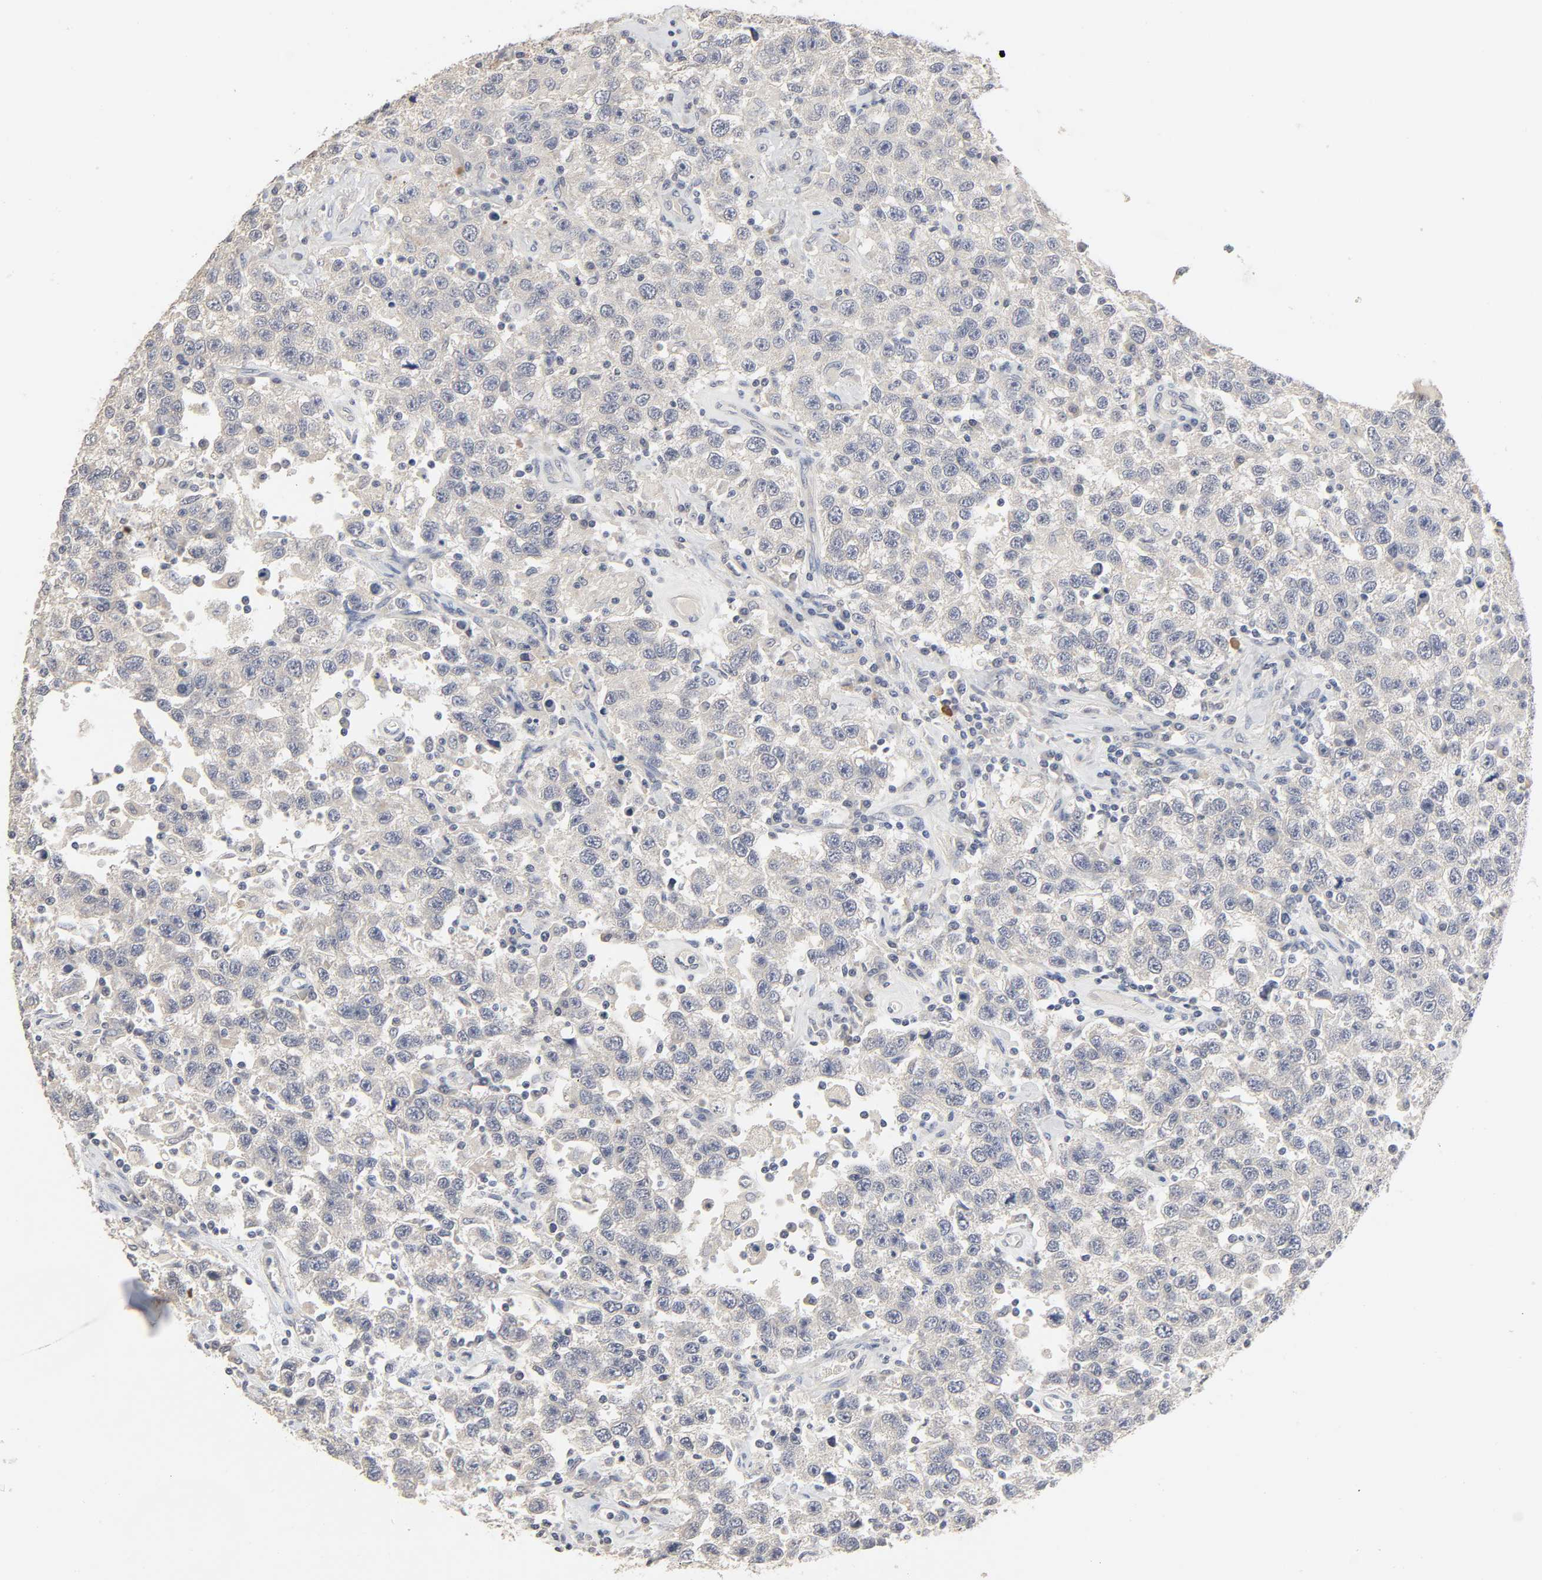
{"staining": {"intensity": "negative", "quantity": "none", "location": "none"}, "tissue": "testis cancer", "cell_type": "Tumor cells", "image_type": "cancer", "snomed": [{"axis": "morphology", "description": "Seminoma, NOS"}, {"axis": "topography", "description": "Testis"}], "caption": "Immunohistochemistry (IHC) of human testis cancer reveals no positivity in tumor cells. (Stains: DAB immunohistochemistry with hematoxylin counter stain, Microscopy: brightfield microscopy at high magnification).", "gene": "SLC10A2", "patient": {"sex": "male", "age": 41}}